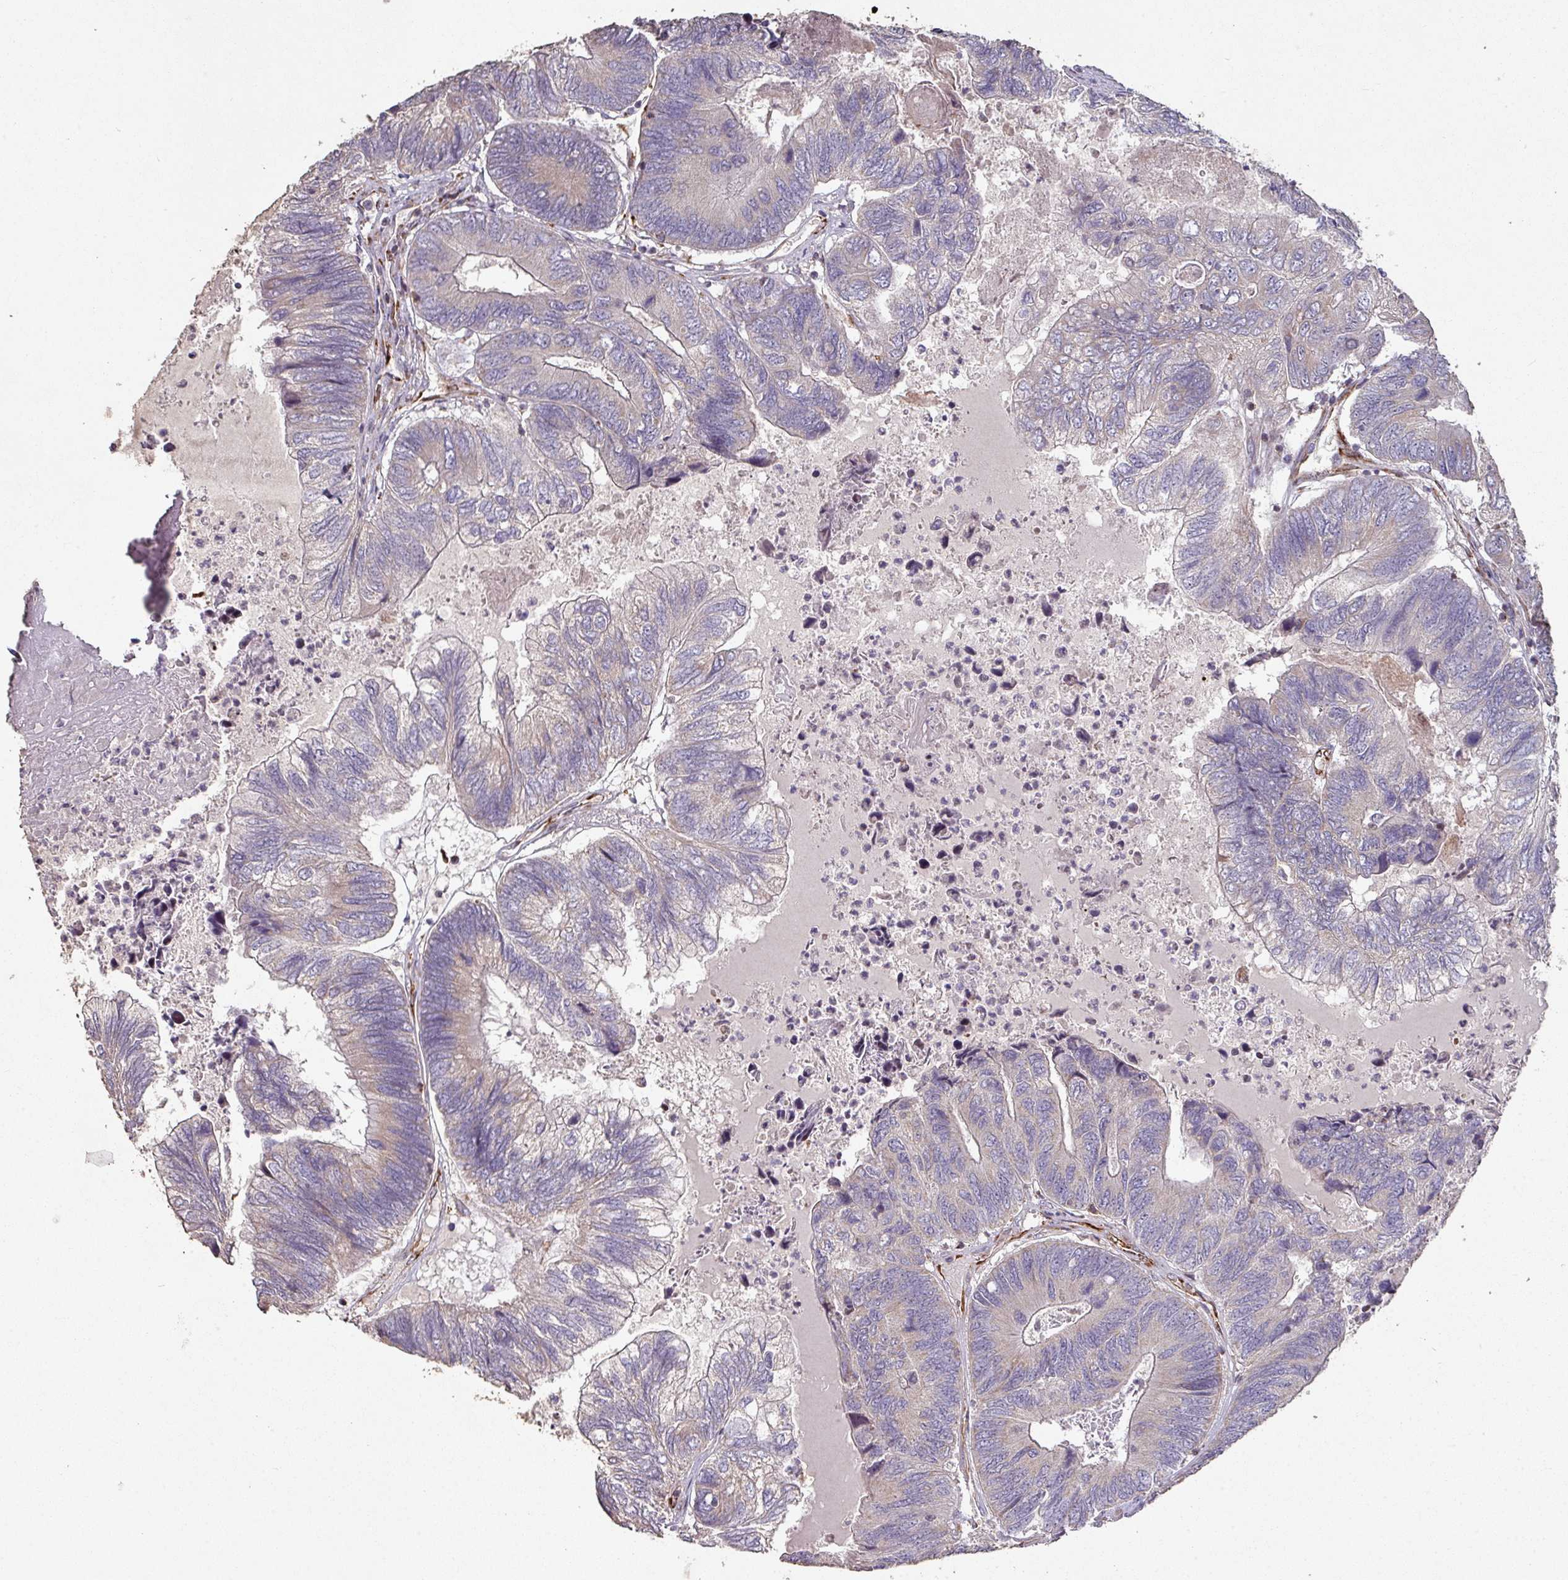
{"staining": {"intensity": "negative", "quantity": "none", "location": "none"}, "tissue": "colorectal cancer", "cell_type": "Tumor cells", "image_type": "cancer", "snomed": [{"axis": "morphology", "description": "Adenocarcinoma, NOS"}, {"axis": "topography", "description": "Colon"}], "caption": "Immunohistochemistry photomicrograph of neoplastic tissue: human colorectal cancer (adenocarcinoma) stained with DAB displays no significant protein staining in tumor cells. (Immunohistochemistry, brightfield microscopy, high magnification).", "gene": "RPL23A", "patient": {"sex": "female", "age": 67}}